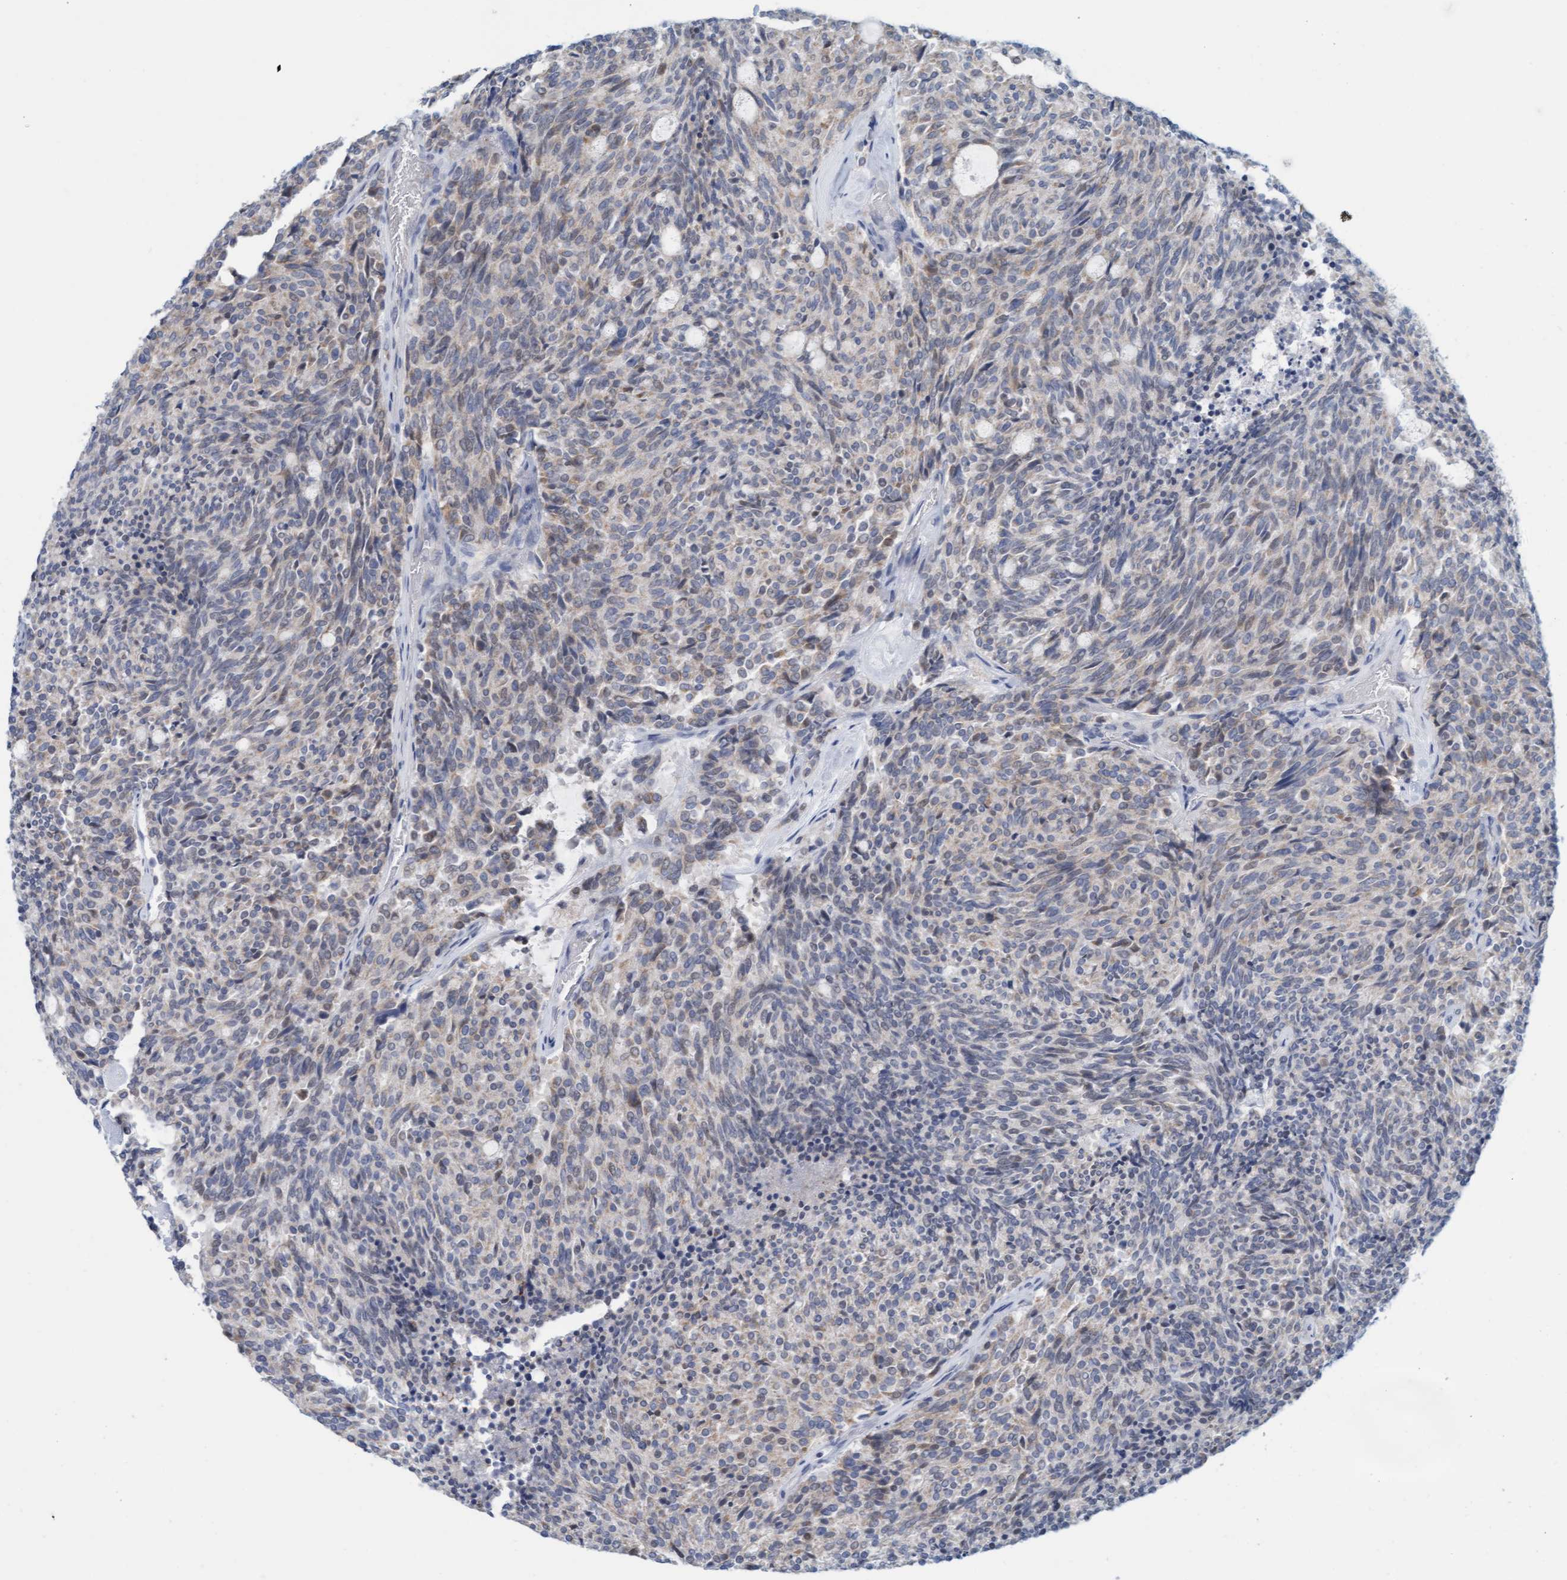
{"staining": {"intensity": "weak", "quantity": "<25%", "location": "cytoplasmic/membranous"}, "tissue": "carcinoid", "cell_type": "Tumor cells", "image_type": "cancer", "snomed": [{"axis": "morphology", "description": "Carcinoid, malignant, NOS"}, {"axis": "topography", "description": "Pancreas"}], "caption": "High magnification brightfield microscopy of malignant carcinoid stained with DAB (brown) and counterstained with hematoxylin (blue): tumor cells show no significant expression.", "gene": "CPA3", "patient": {"sex": "female", "age": 54}}